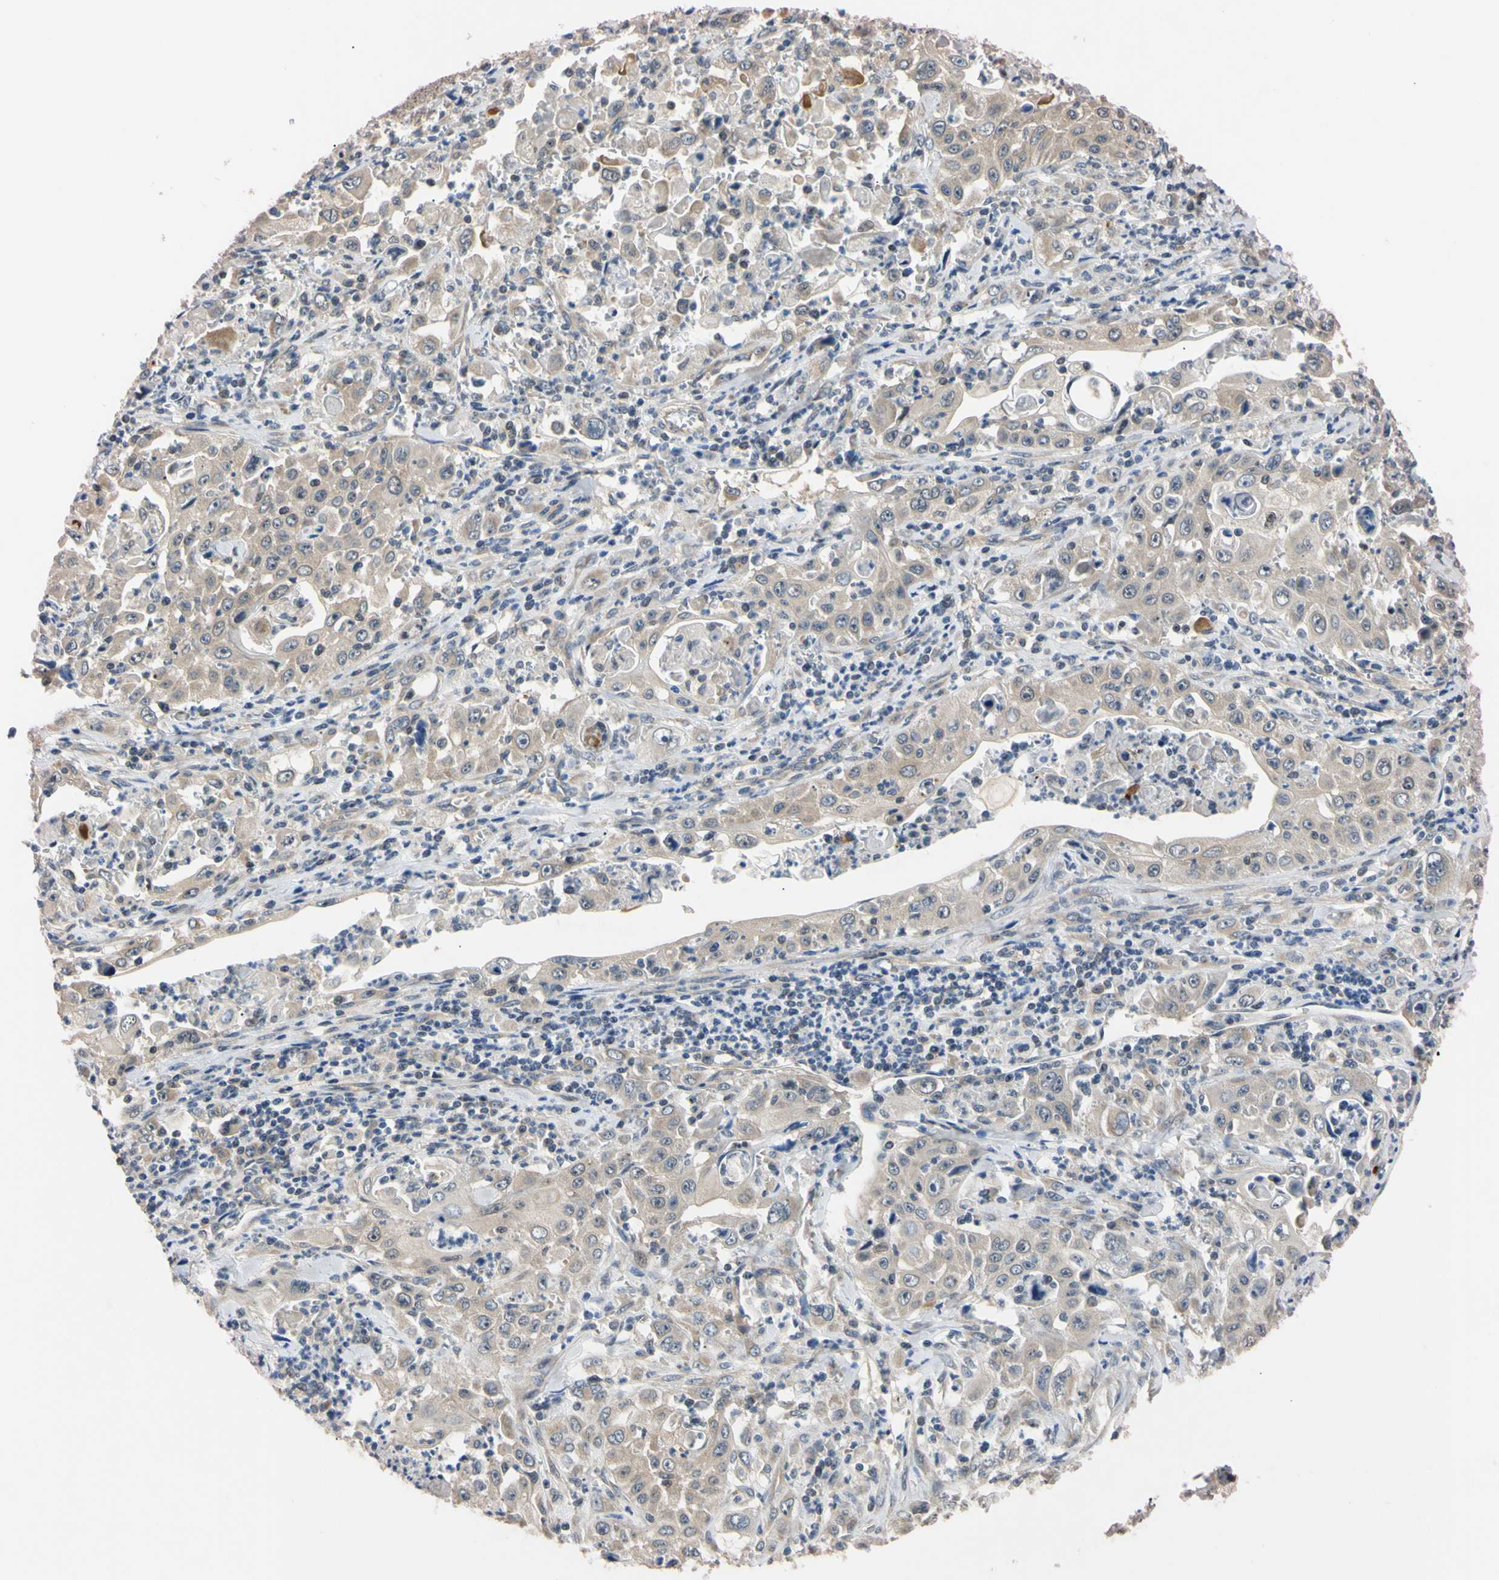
{"staining": {"intensity": "weak", "quantity": ">75%", "location": "cytoplasmic/membranous"}, "tissue": "pancreatic cancer", "cell_type": "Tumor cells", "image_type": "cancer", "snomed": [{"axis": "morphology", "description": "Adenocarcinoma, NOS"}, {"axis": "topography", "description": "Pancreas"}], "caption": "About >75% of tumor cells in pancreatic cancer (adenocarcinoma) exhibit weak cytoplasmic/membranous protein expression as visualized by brown immunohistochemical staining.", "gene": "RARS1", "patient": {"sex": "male", "age": 70}}